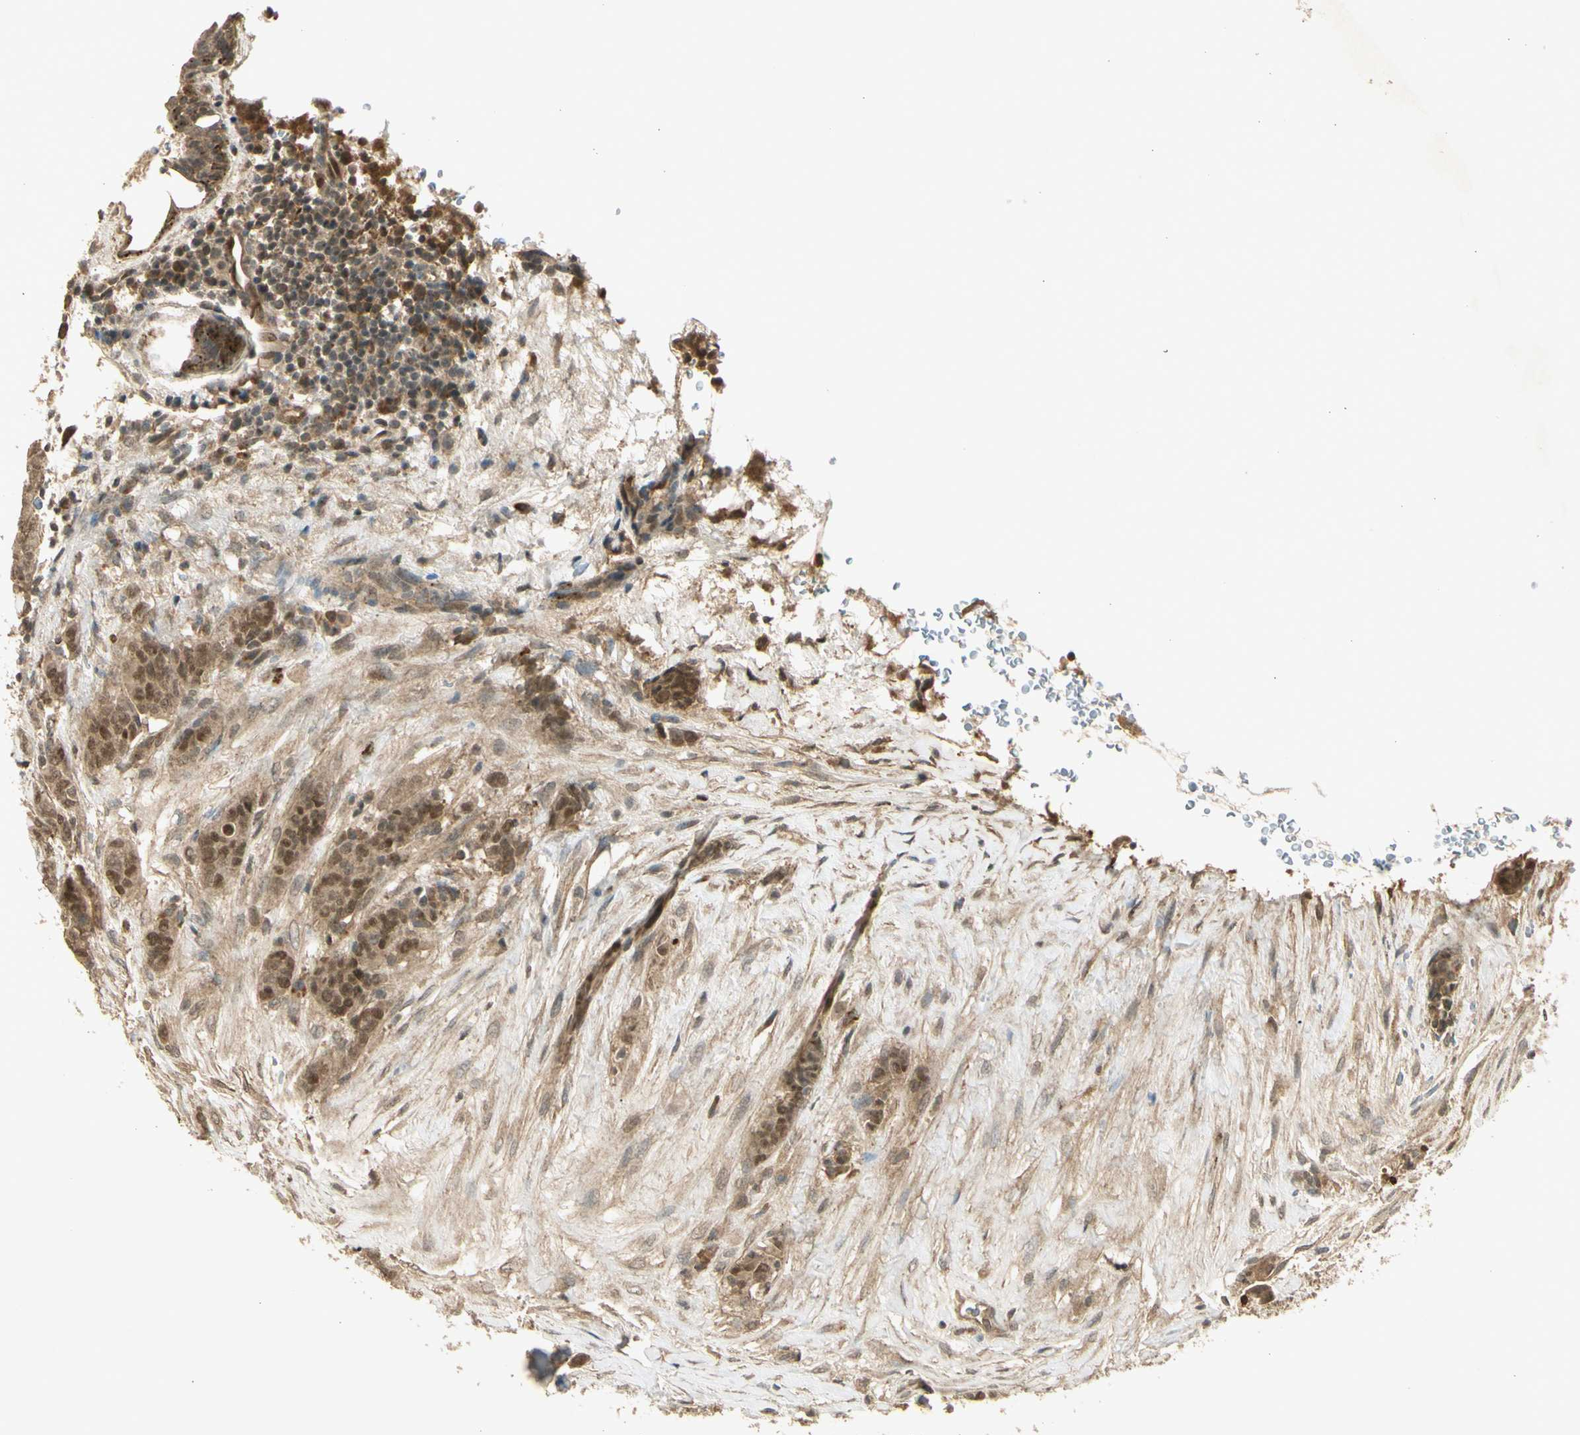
{"staining": {"intensity": "moderate", "quantity": ">75%", "location": "cytoplasmic/membranous,nuclear"}, "tissue": "breast cancer", "cell_type": "Tumor cells", "image_type": "cancer", "snomed": [{"axis": "morphology", "description": "Duct carcinoma"}, {"axis": "topography", "description": "Breast"}], "caption": "About >75% of tumor cells in human infiltrating ductal carcinoma (breast) show moderate cytoplasmic/membranous and nuclear protein staining as visualized by brown immunohistochemical staining.", "gene": "GMEB2", "patient": {"sex": "female", "age": 40}}